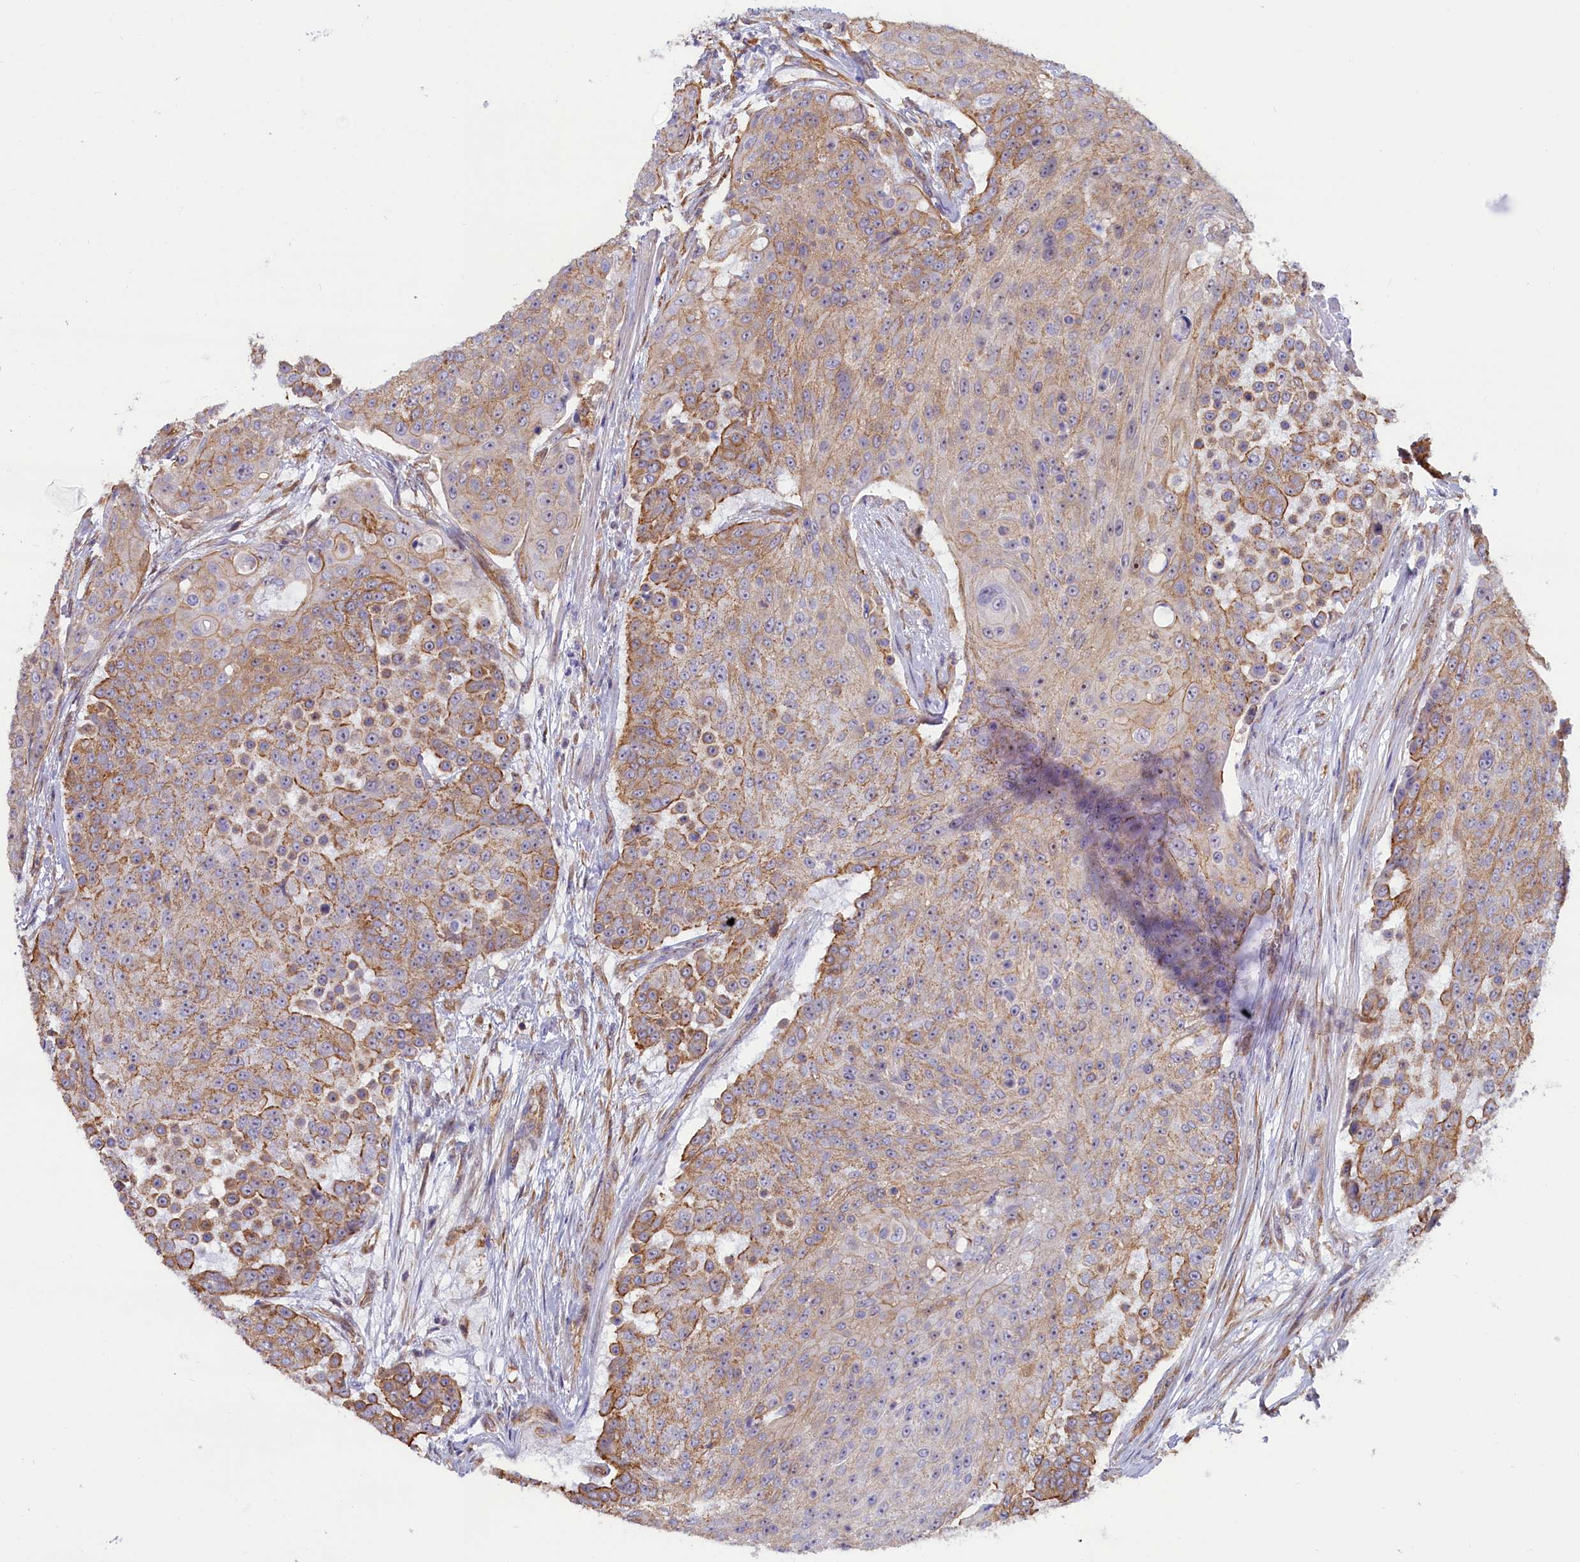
{"staining": {"intensity": "moderate", "quantity": "25%-75%", "location": "cytoplasmic/membranous"}, "tissue": "urothelial cancer", "cell_type": "Tumor cells", "image_type": "cancer", "snomed": [{"axis": "morphology", "description": "Urothelial carcinoma, High grade"}, {"axis": "topography", "description": "Urinary bladder"}], "caption": "A histopathology image of human urothelial carcinoma (high-grade) stained for a protein demonstrates moderate cytoplasmic/membranous brown staining in tumor cells. (DAB (3,3'-diaminobenzidine) = brown stain, brightfield microscopy at high magnification).", "gene": "ABCC12", "patient": {"sex": "female", "age": 63}}